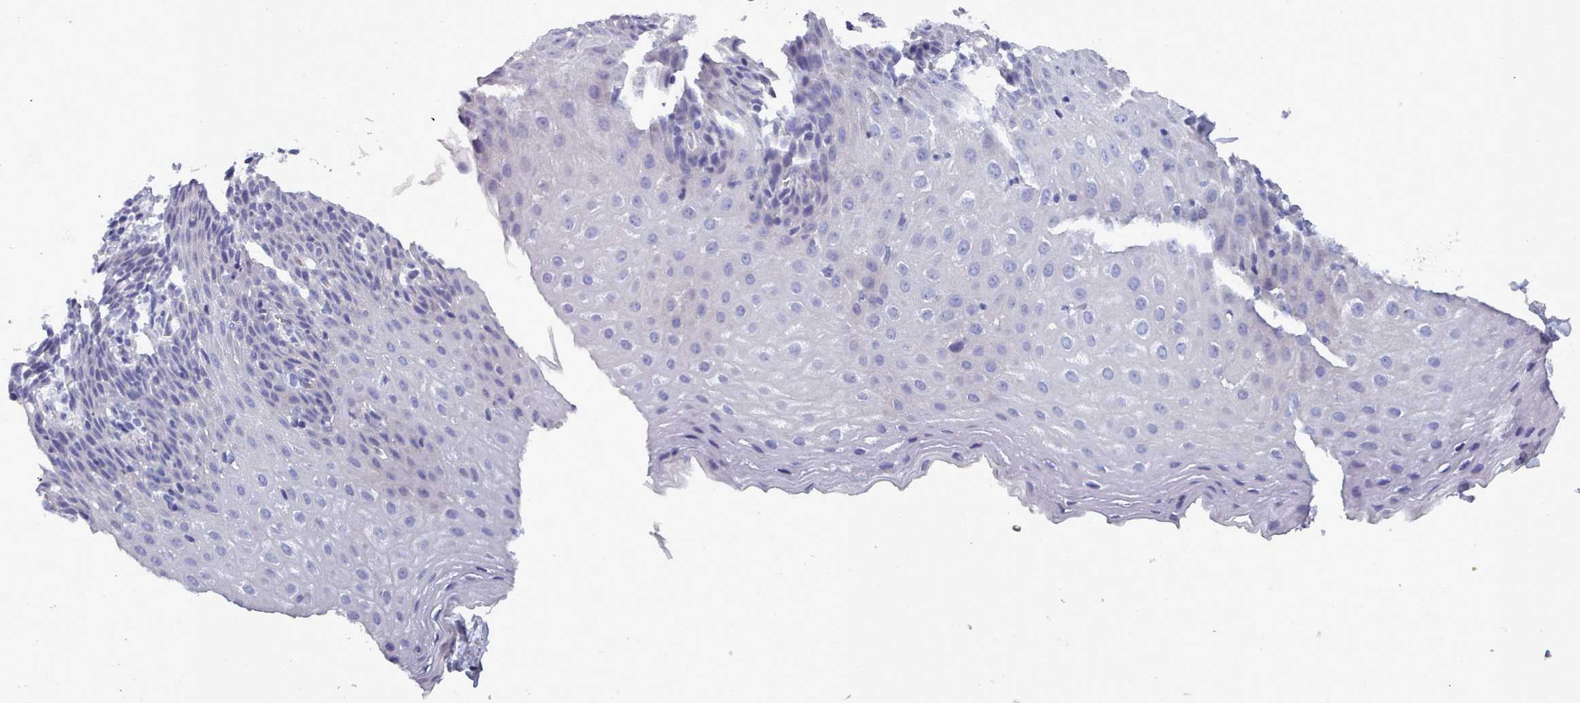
{"staining": {"intensity": "negative", "quantity": "none", "location": "none"}, "tissue": "esophagus", "cell_type": "Squamous epithelial cells", "image_type": "normal", "snomed": [{"axis": "morphology", "description": "Normal tissue, NOS"}, {"axis": "topography", "description": "Esophagus"}], "caption": "Immunohistochemistry of benign human esophagus displays no staining in squamous epithelial cells. The staining was performed using DAB to visualize the protein expression in brown, while the nuclei were stained in blue with hematoxylin (Magnification: 20x).", "gene": "ENSG00000285188", "patient": {"sex": "female", "age": 61}}